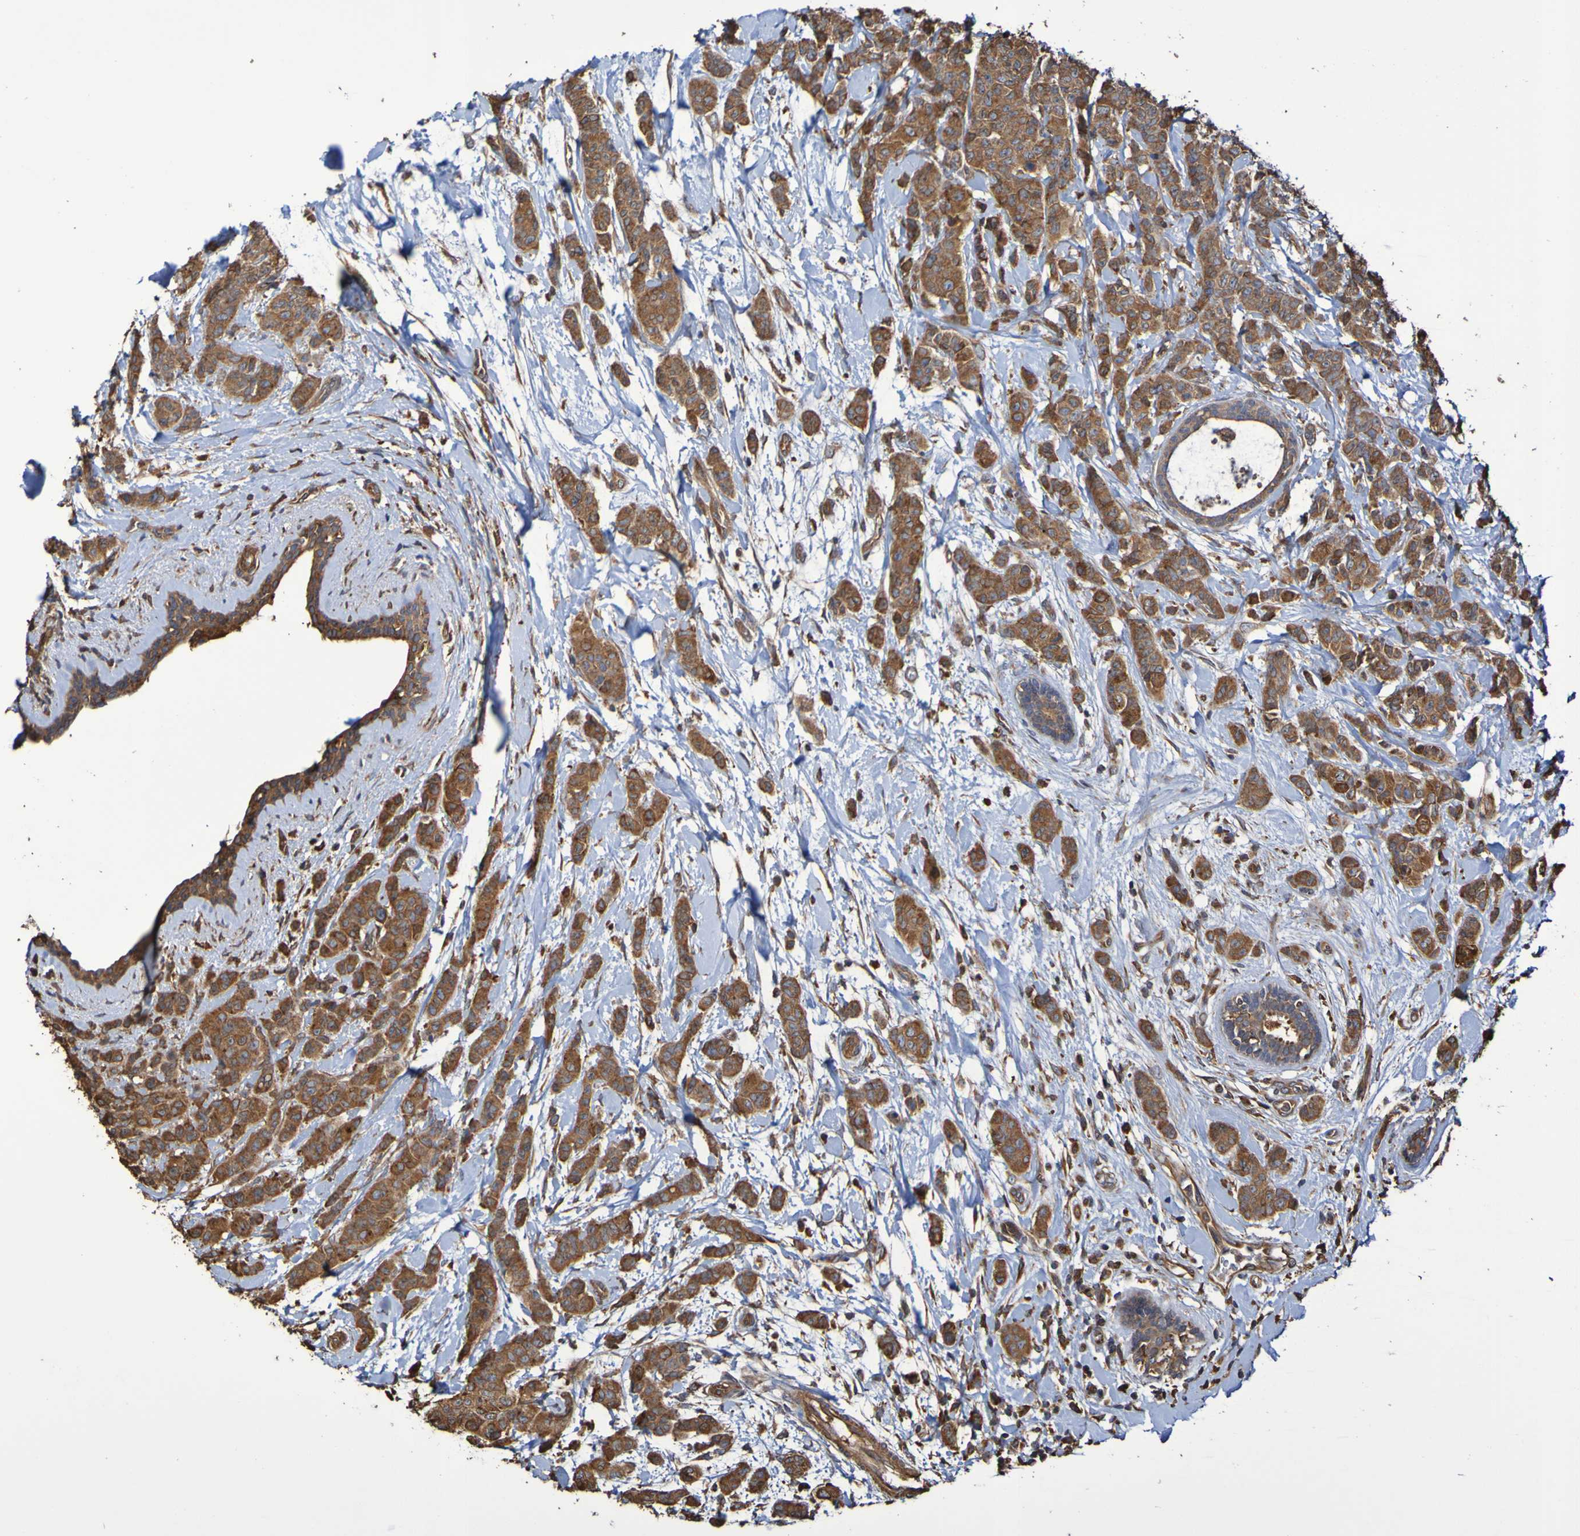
{"staining": {"intensity": "moderate", "quantity": ">75%", "location": "cytoplasmic/membranous"}, "tissue": "breast cancer", "cell_type": "Tumor cells", "image_type": "cancer", "snomed": [{"axis": "morphology", "description": "Normal tissue, NOS"}, {"axis": "morphology", "description": "Duct carcinoma"}, {"axis": "topography", "description": "Breast"}], "caption": "The image shows immunohistochemical staining of invasive ductal carcinoma (breast). There is moderate cytoplasmic/membranous staining is seen in about >75% of tumor cells.", "gene": "RAB11A", "patient": {"sex": "female", "age": 40}}